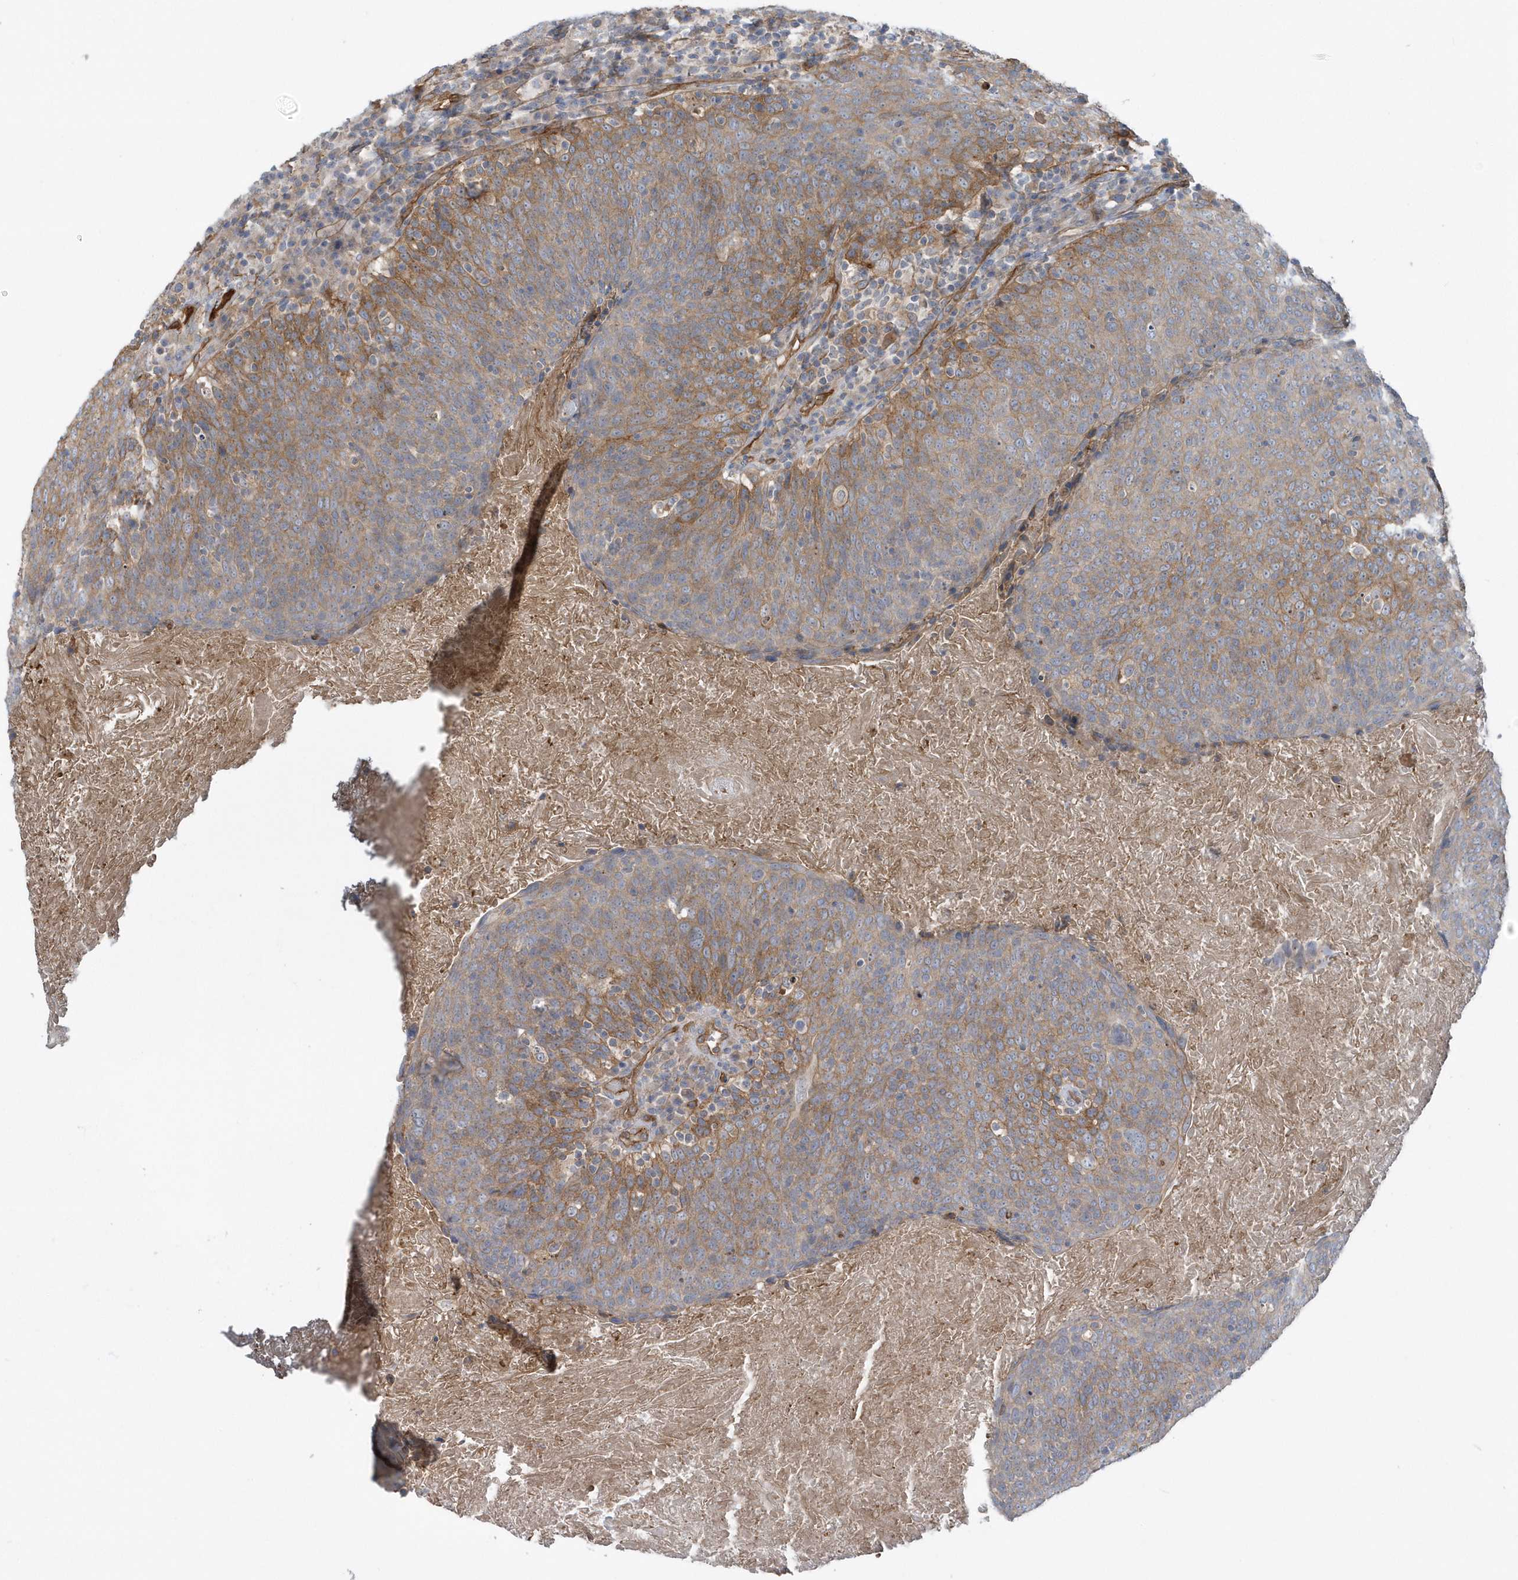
{"staining": {"intensity": "moderate", "quantity": "25%-75%", "location": "cytoplasmic/membranous"}, "tissue": "head and neck cancer", "cell_type": "Tumor cells", "image_type": "cancer", "snomed": [{"axis": "morphology", "description": "Squamous cell carcinoma, NOS"}, {"axis": "morphology", "description": "Squamous cell carcinoma, metastatic, NOS"}, {"axis": "topography", "description": "Lymph node"}, {"axis": "topography", "description": "Head-Neck"}], "caption": "Moderate cytoplasmic/membranous protein expression is appreciated in about 25%-75% of tumor cells in head and neck squamous cell carcinoma.", "gene": "RAI14", "patient": {"sex": "male", "age": 62}}